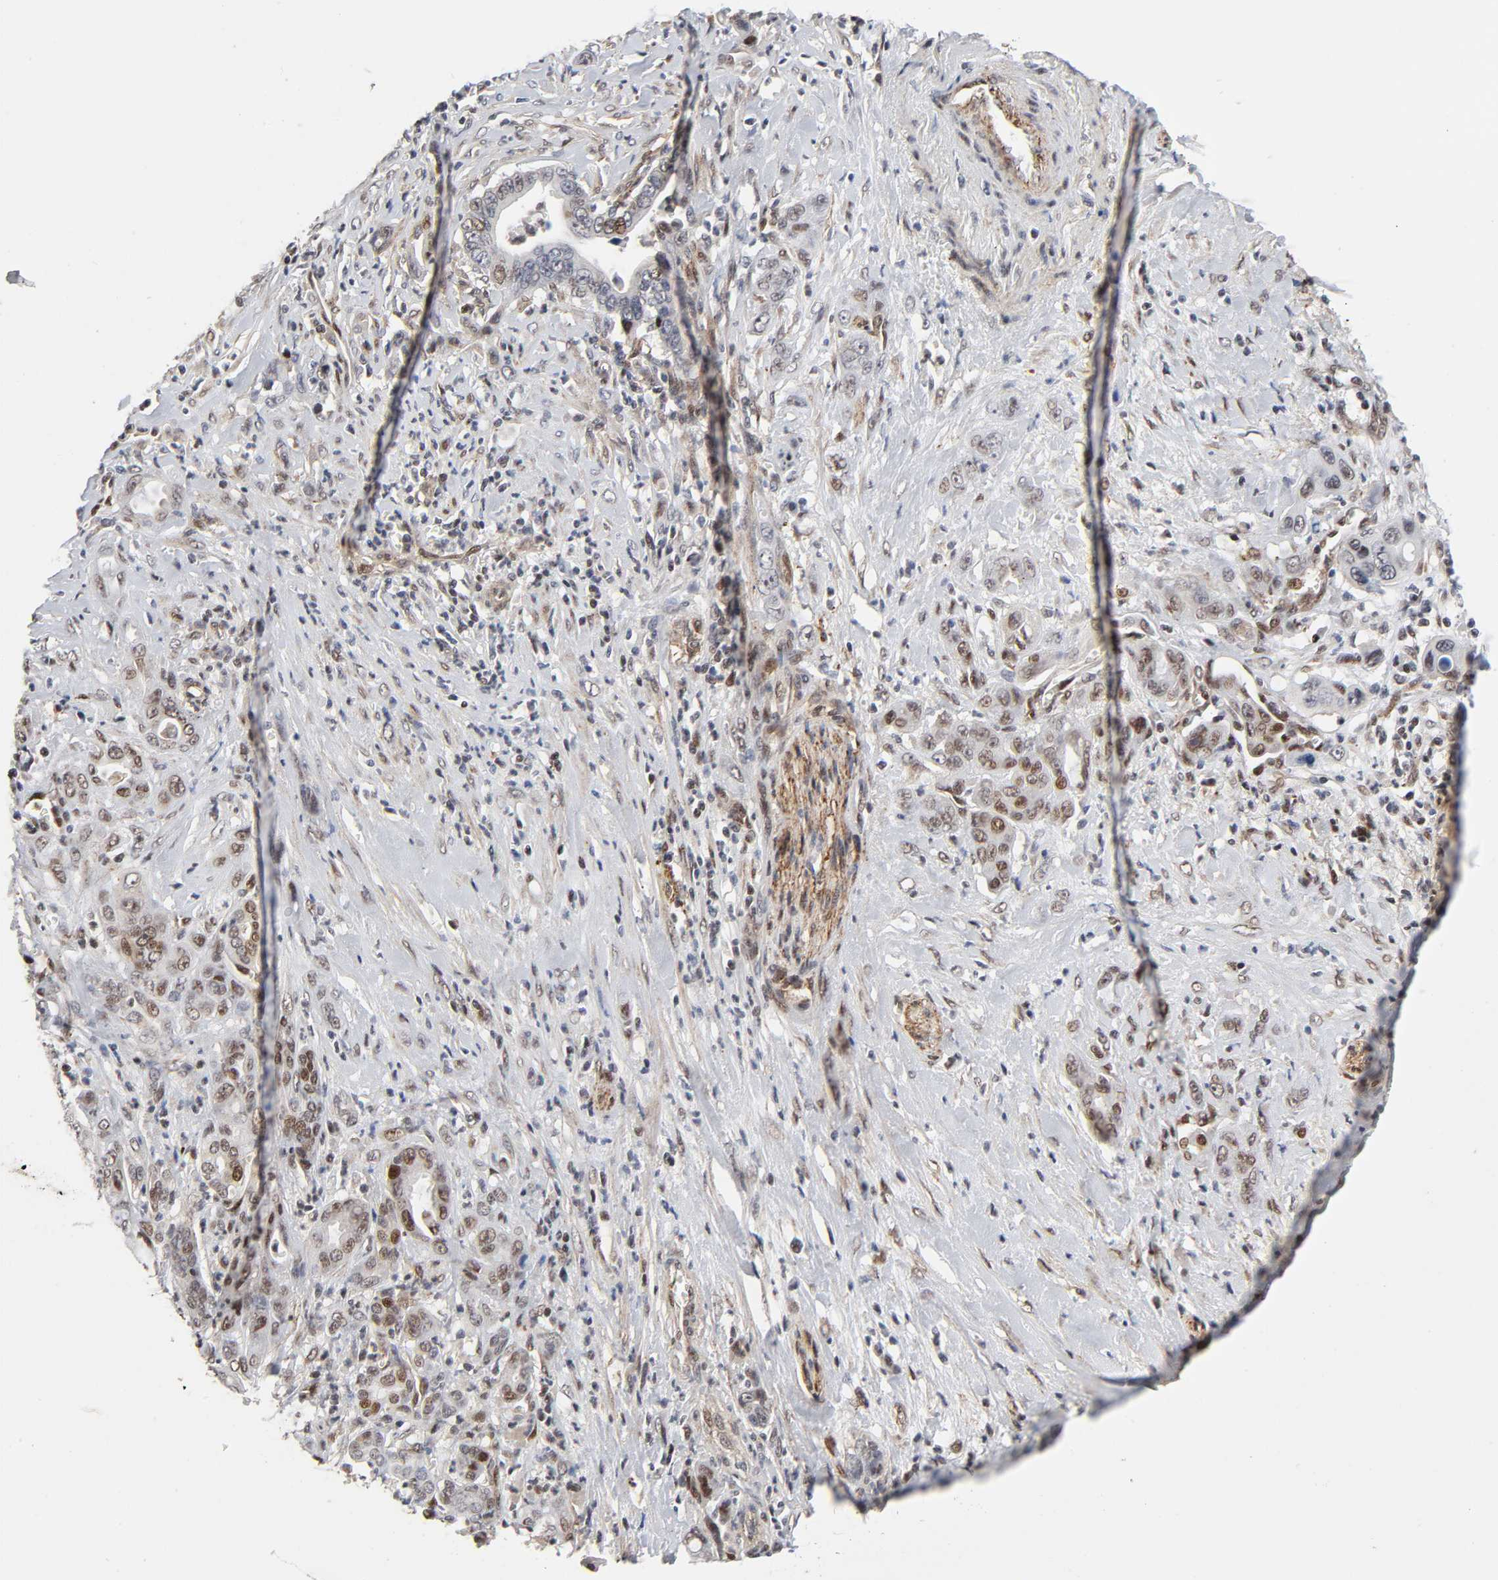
{"staining": {"intensity": "moderate", "quantity": "25%-75%", "location": "cytoplasmic/membranous,nuclear"}, "tissue": "pancreatic cancer", "cell_type": "Tumor cells", "image_type": "cancer", "snomed": [{"axis": "morphology", "description": "Adenocarcinoma, NOS"}, {"axis": "topography", "description": "Pancreas"}], "caption": "A brown stain highlights moderate cytoplasmic/membranous and nuclear positivity of a protein in pancreatic cancer (adenocarcinoma) tumor cells.", "gene": "STK38", "patient": {"sex": "male", "age": 59}}